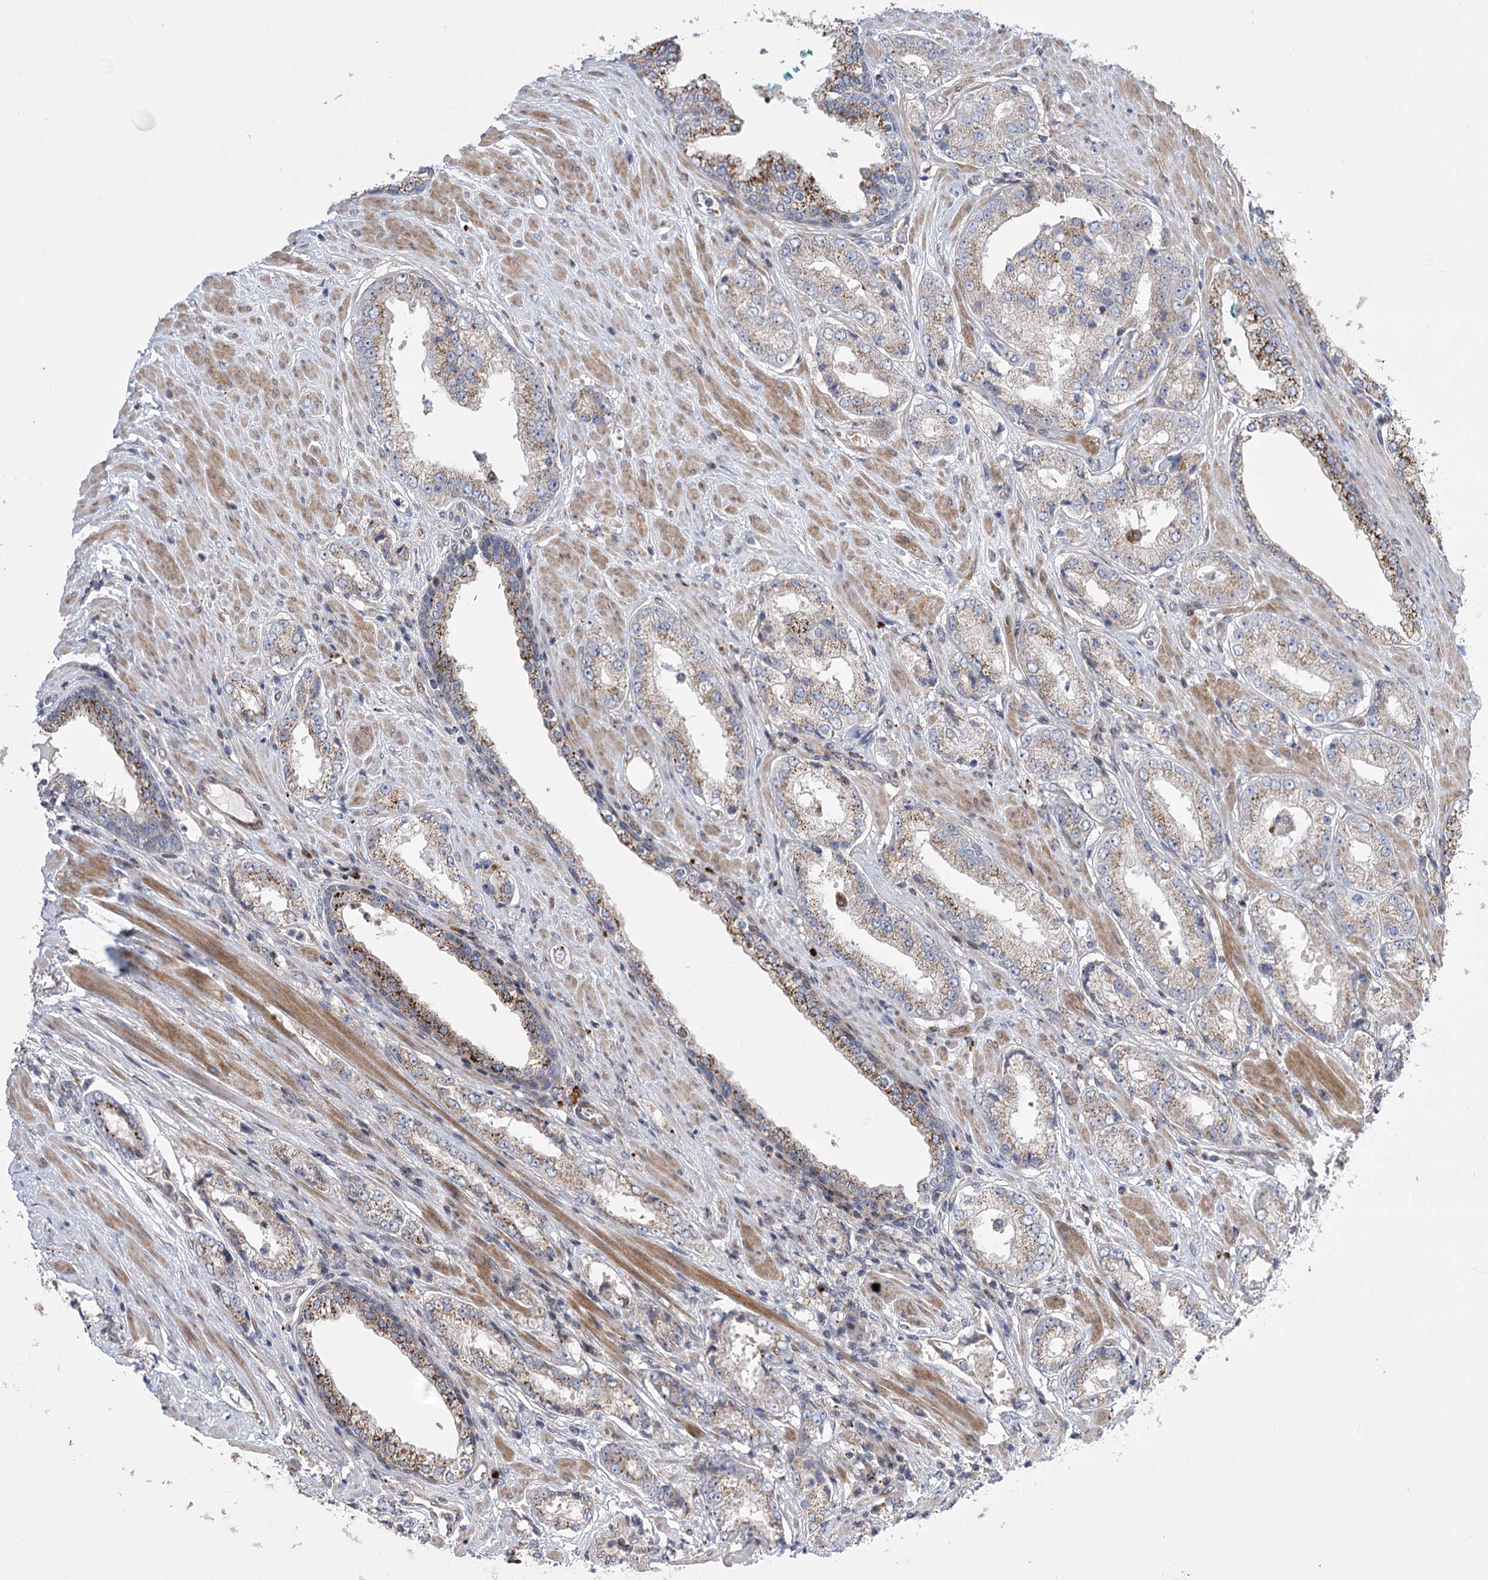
{"staining": {"intensity": "weak", "quantity": "25%-75%", "location": "cytoplasmic/membranous"}, "tissue": "prostate cancer", "cell_type": "Tumor cells", "image_type": "cancer", "snomed": [{"axis": "morphology", "description": "Adenocarcinoma, Low grade"}, {"axis": "topography", "description": "Prostate"}], "caption": "Human prostate low-grade adenocarcinoma stained with a brown dye demonstrates weak cytoplasmic/membranous positive positivity in approximately 25%-75% of tumor cells.", "gene": "NME7", "patient": {"sex": "male", "age": 67}}